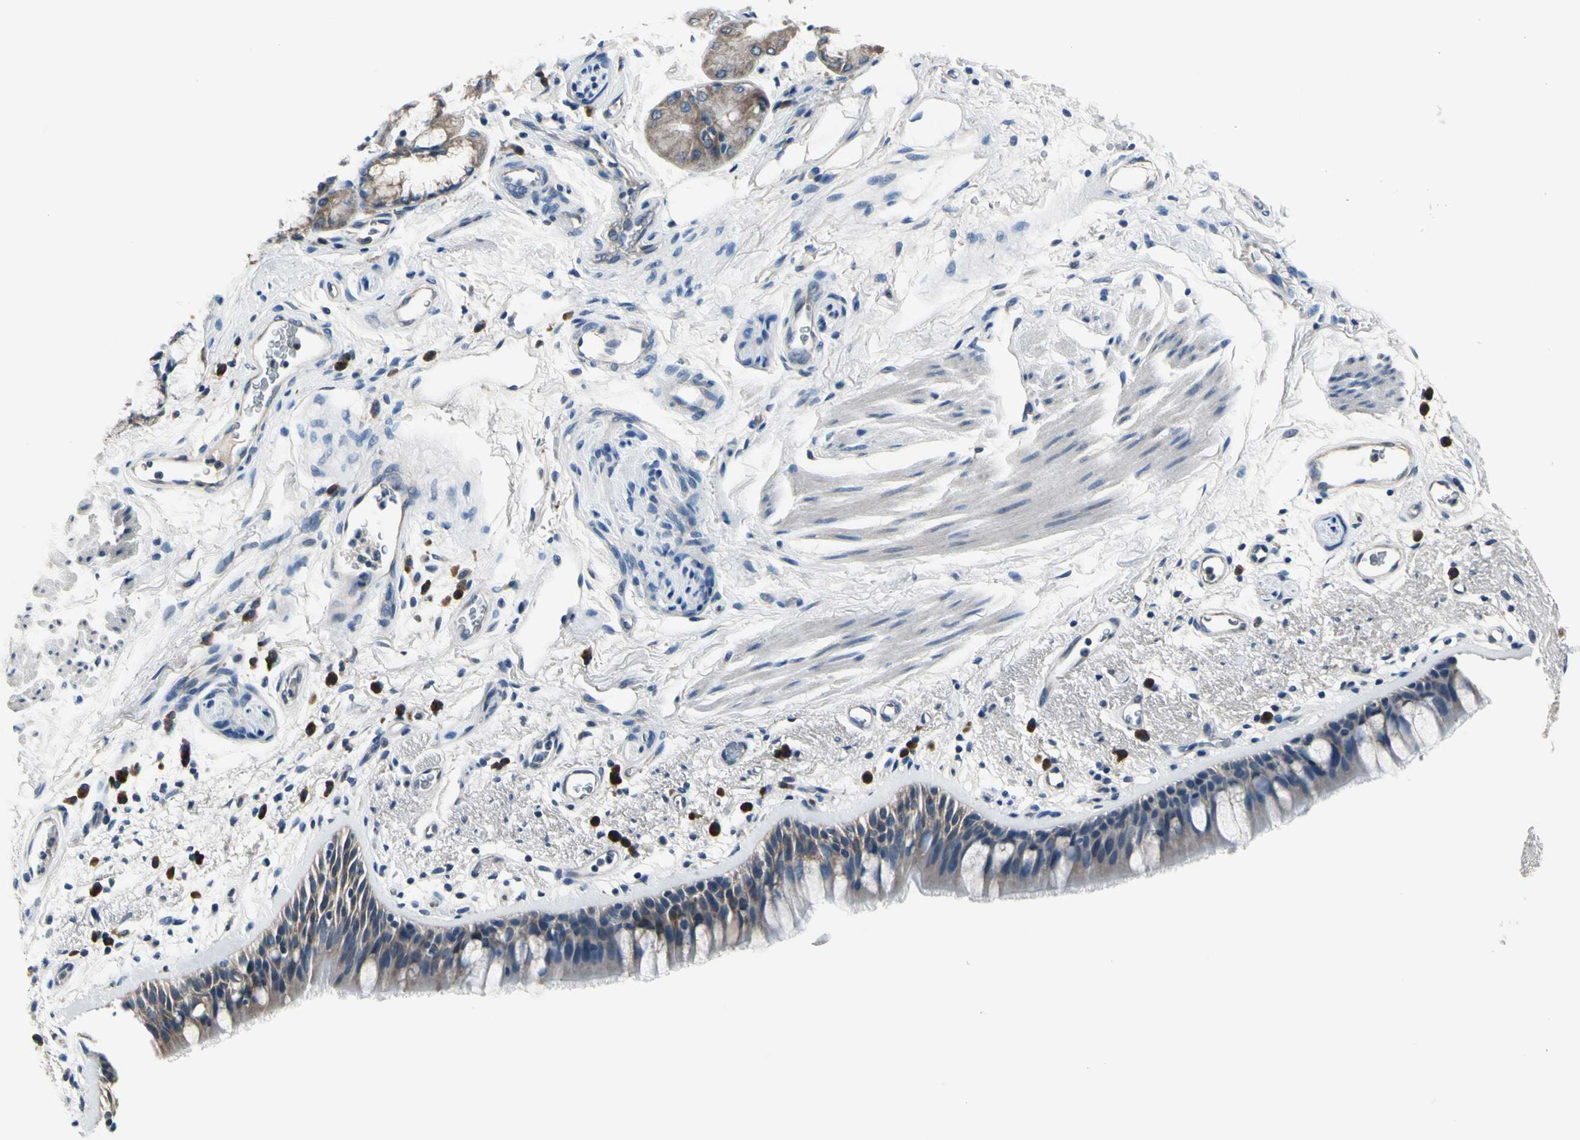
{"staining": {"intensity": "weak", "quantity": "25%-75%", "location": "cytoplasmic/membranous"}, "tissue": "bronchus", "cell_type": "Respiratory epithelial cells", "image_type": "normal", "snomed": [{"axis": "morphology", "description": "Normal tissue, NOS"}, {"axis": "morphology", "description": "Adenocarcinoma, NOS"}, {"axis": "topography", "description": "Bronchus"}, {"axis": "topography", "description": "Lung"}], "caption": "This image reveals normal bronchus stained with immunohistochemistry (IHC) to label a protein in brown. The cytoplasmic/membranous of respiratory epithelial cells show weak positivity for the protein. Nuclei are counter-stained blue.", "gene": "SELENOK", "patient": {"sex": "female", "age": 54}}